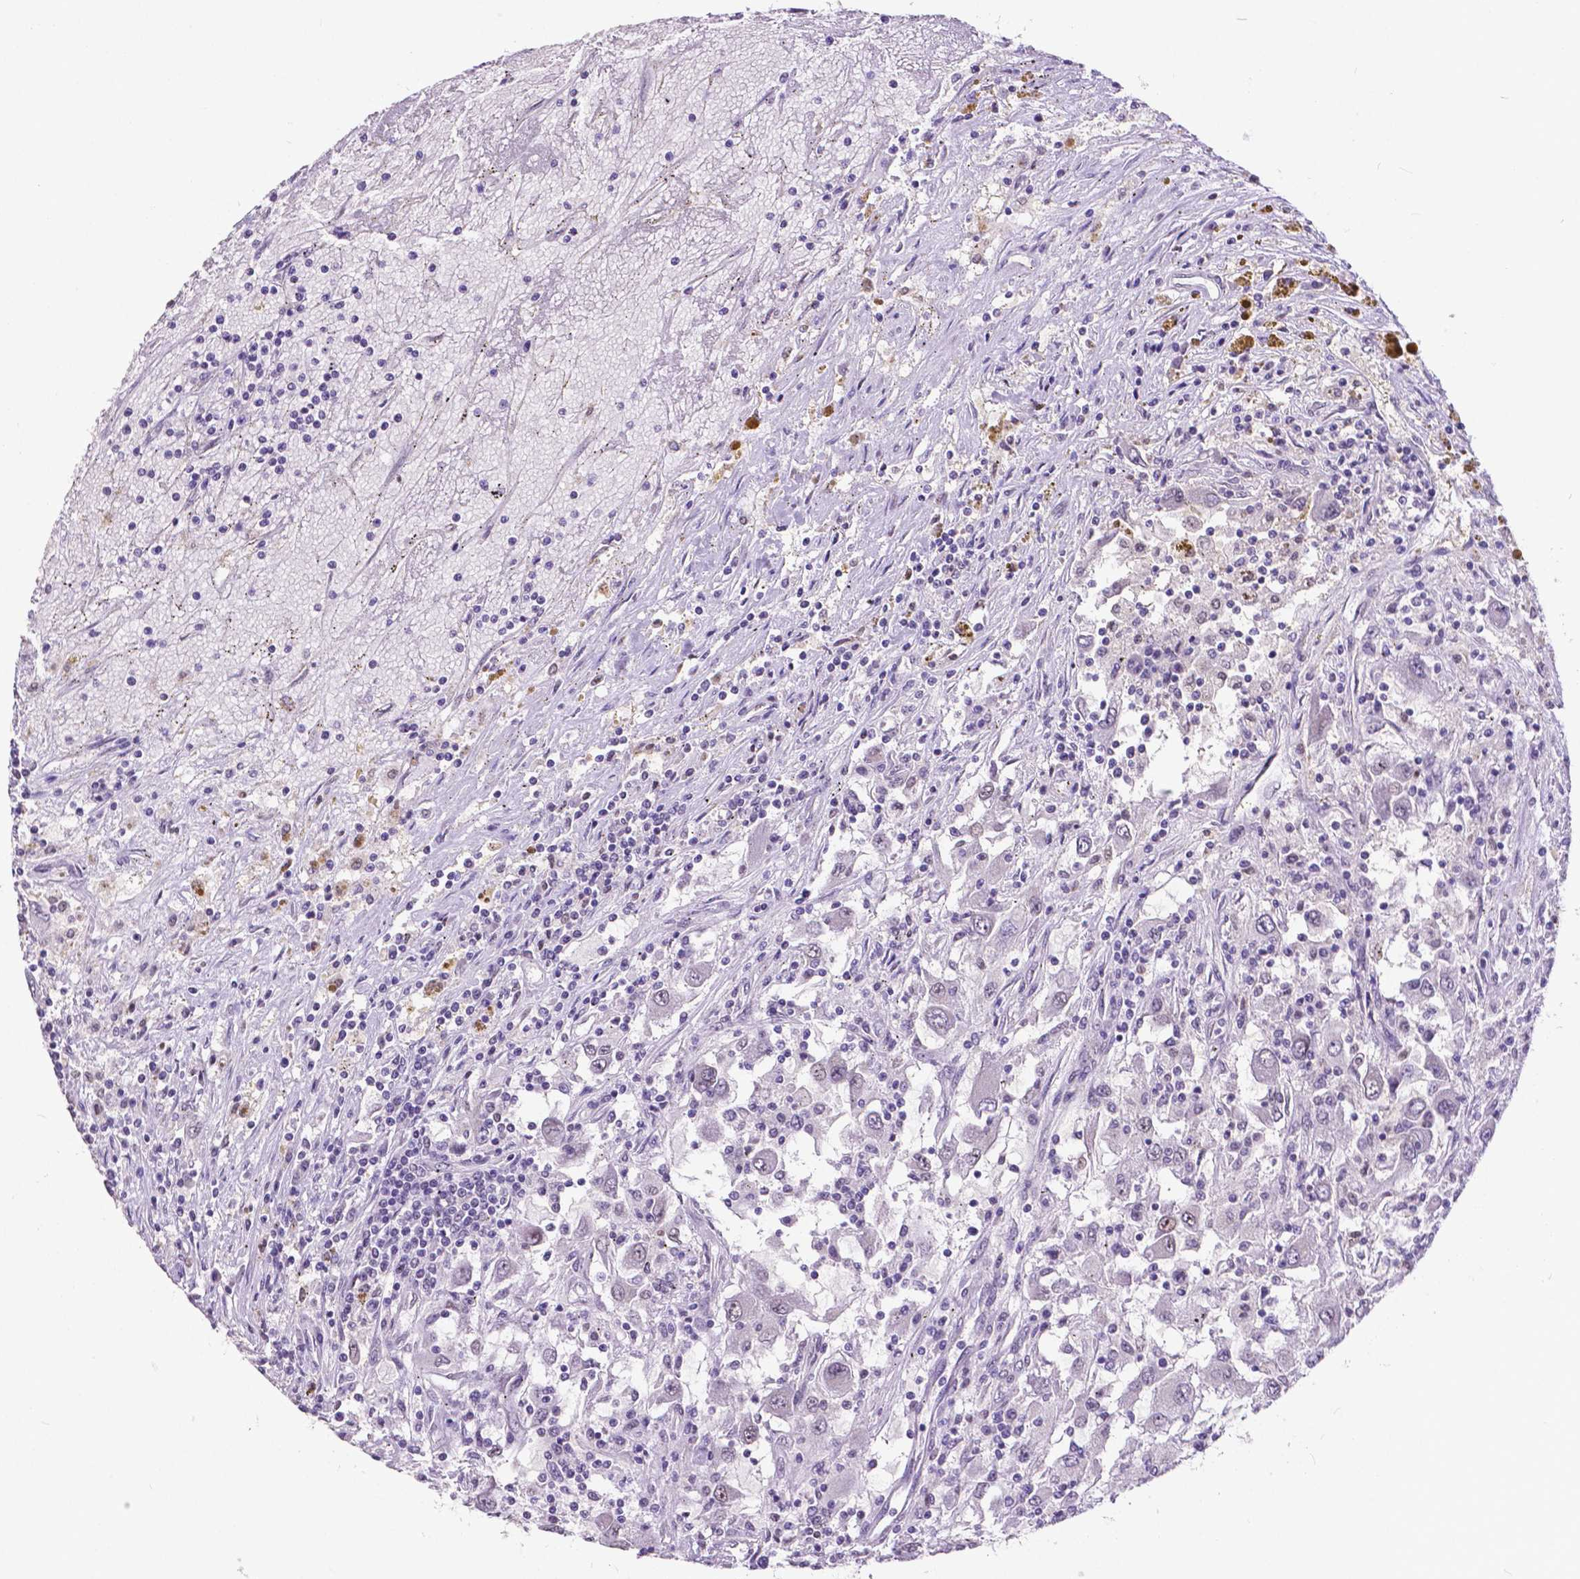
{"staining": {"intensity": "negative", "quantity": "none", "location": "none"}, "tissue": "renal cancer", "cell_type": "Tumor cells", "image_type": "cancer", "snomed": [{"axis": "morphology", "description": "Adenocarcinoma, NOS"}, {"axis": "topography", "description": "Kidney"}], "caption": "Protein analysis of renal cancer demonstrates no significant positivity in tumor cells.", "gene": "ATRX", "patient": {"sex": "female", "age": 67}}